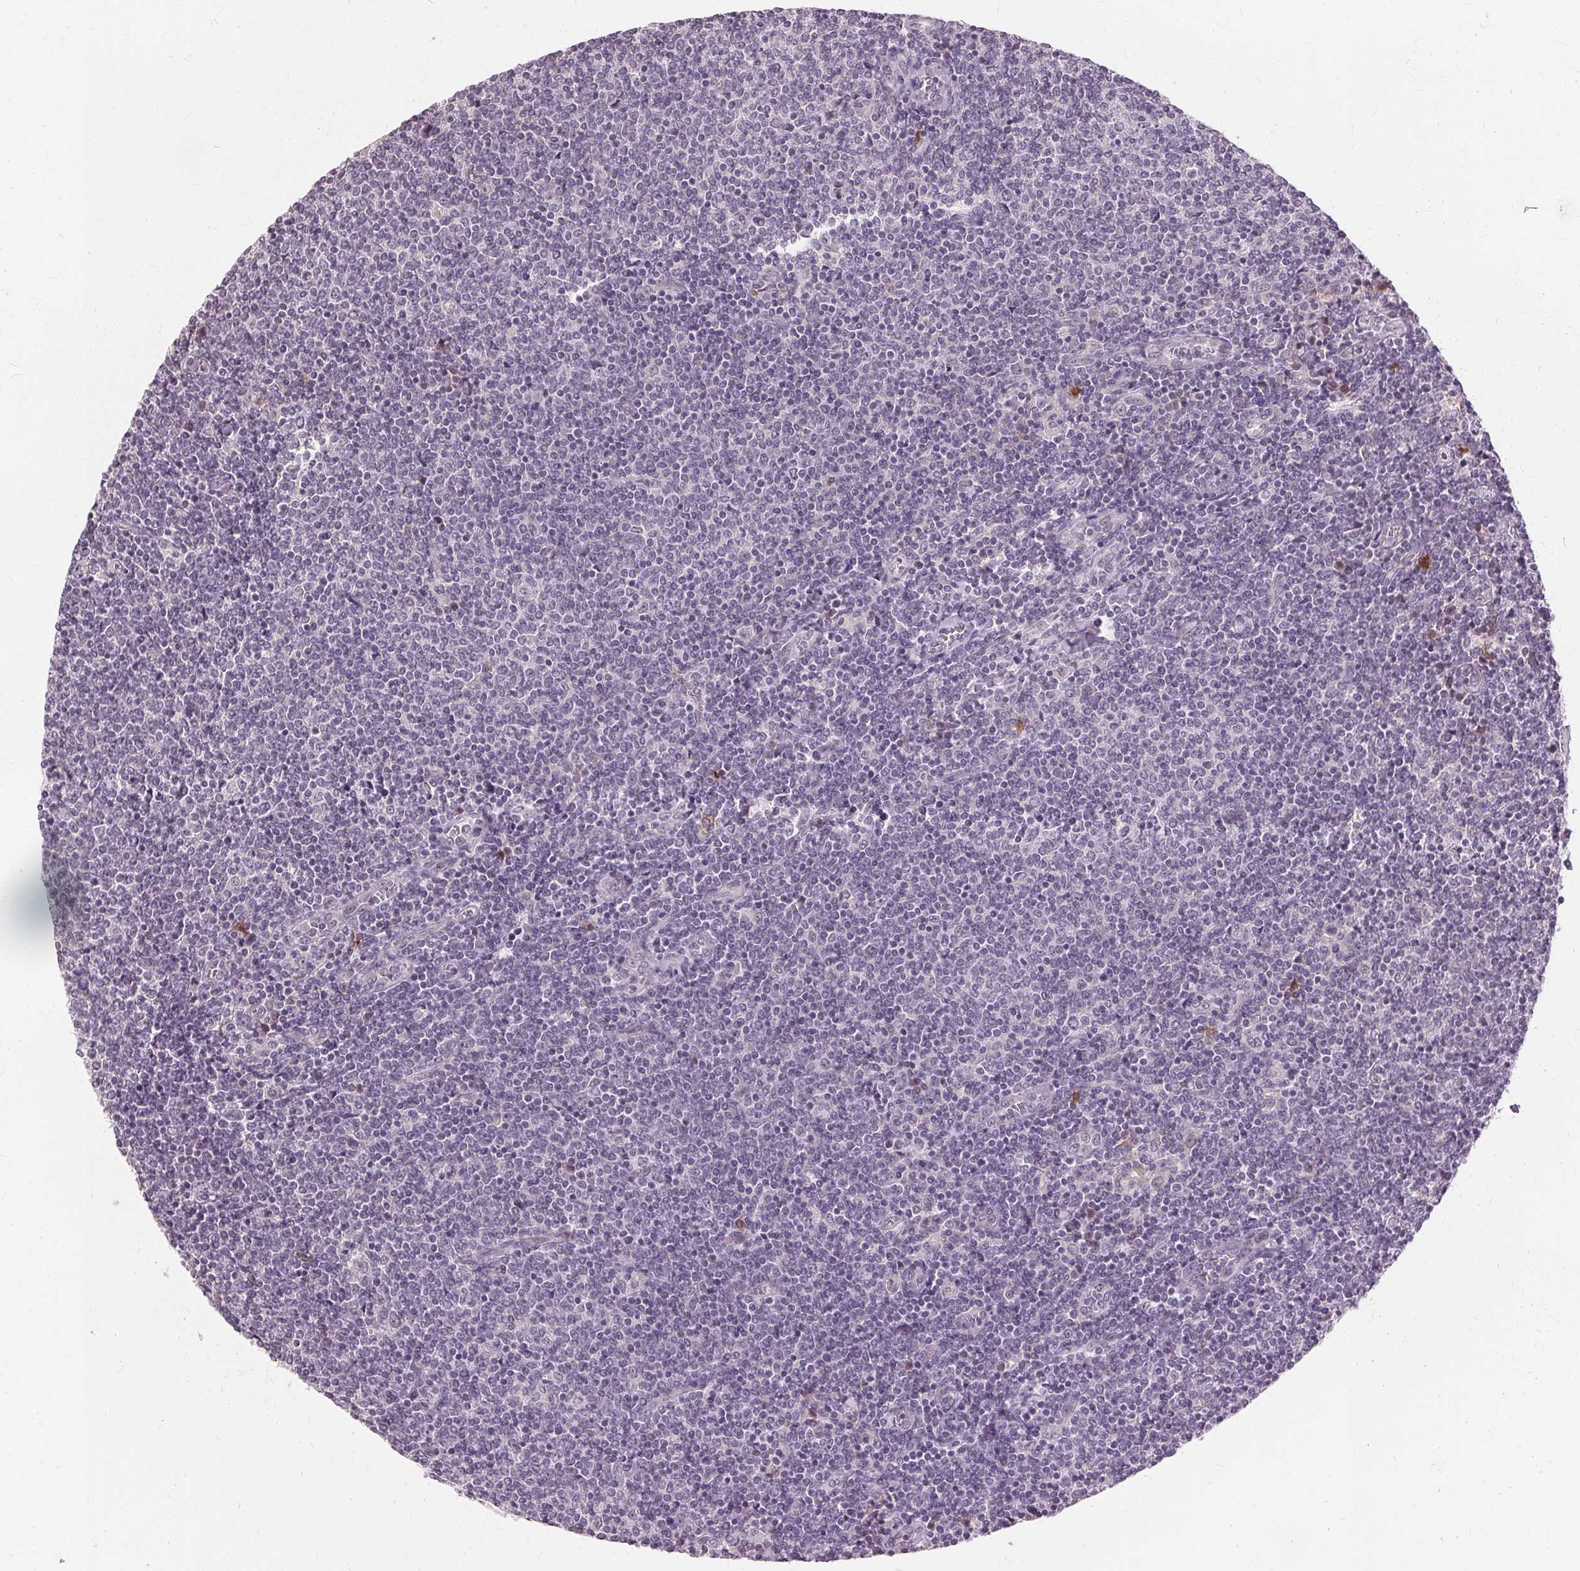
{"staining": {"intensity": "negative", "quantity": "none", "location": "none"}, "tissue": "lymphoma", "cell_type": "Tumor cells", "image_type": "cancer", "snomed": [{"axis": "morphology", "description": "Malignant lymphoma, non-Hodgkin's type, Low grade"}, {"axis": "topography", "description": "Lymph node"}], "caption": "Immunohistochemistry (IHC) of human low-grade malignant lymphoma, non-Hodgkin's type displays no positivity in tumor cells.", "gene": "SIGLEC6", "patient": {"sex": "male", "age": 52}}